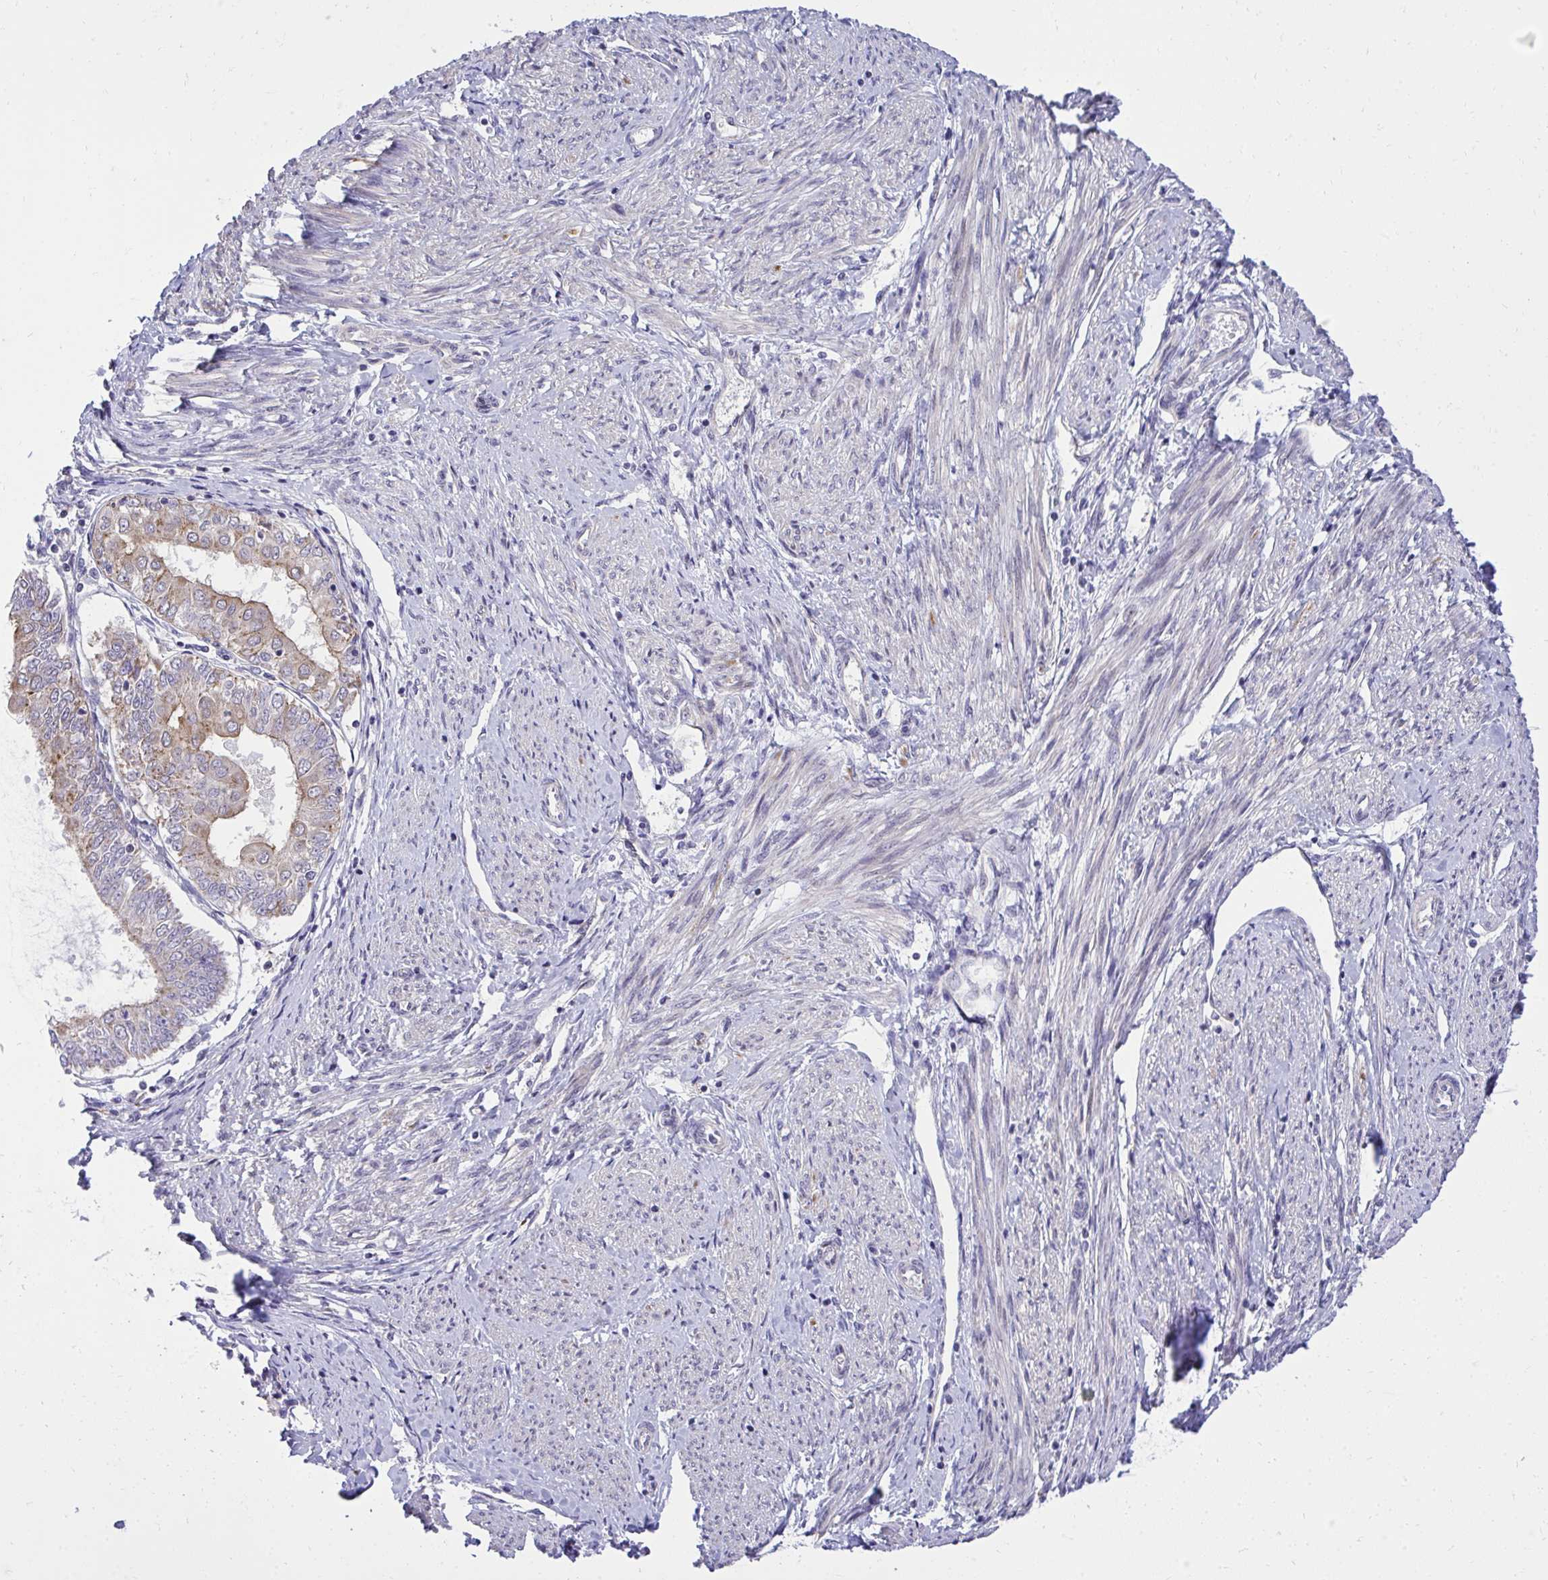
{"staining": {"intensity": "weak", "quantity": "25%-75%", "location": "cytoplasmic/membranous"}, "tissue": "endometrial cancer", "cell_type": "Tumor cells", "image_type": "cancer", "snomed": [{"axis": "morphology", "description": "Adenocarcinoma, NOS"}, {"axis": "topography", "description": "Endometrium"}], "caption": "Endometrial cancer (adenocarcinoma) tissue exhibits weak cytoplasmic/membranous expression in approximately 25%-75% of tumor cells (DAB (3,3'-diaminobenzidine) IHC, brown staining for protein, blue staining for nuclei).", "gene": "XAF1", "patient": {"sex": "female", "age": 68}}